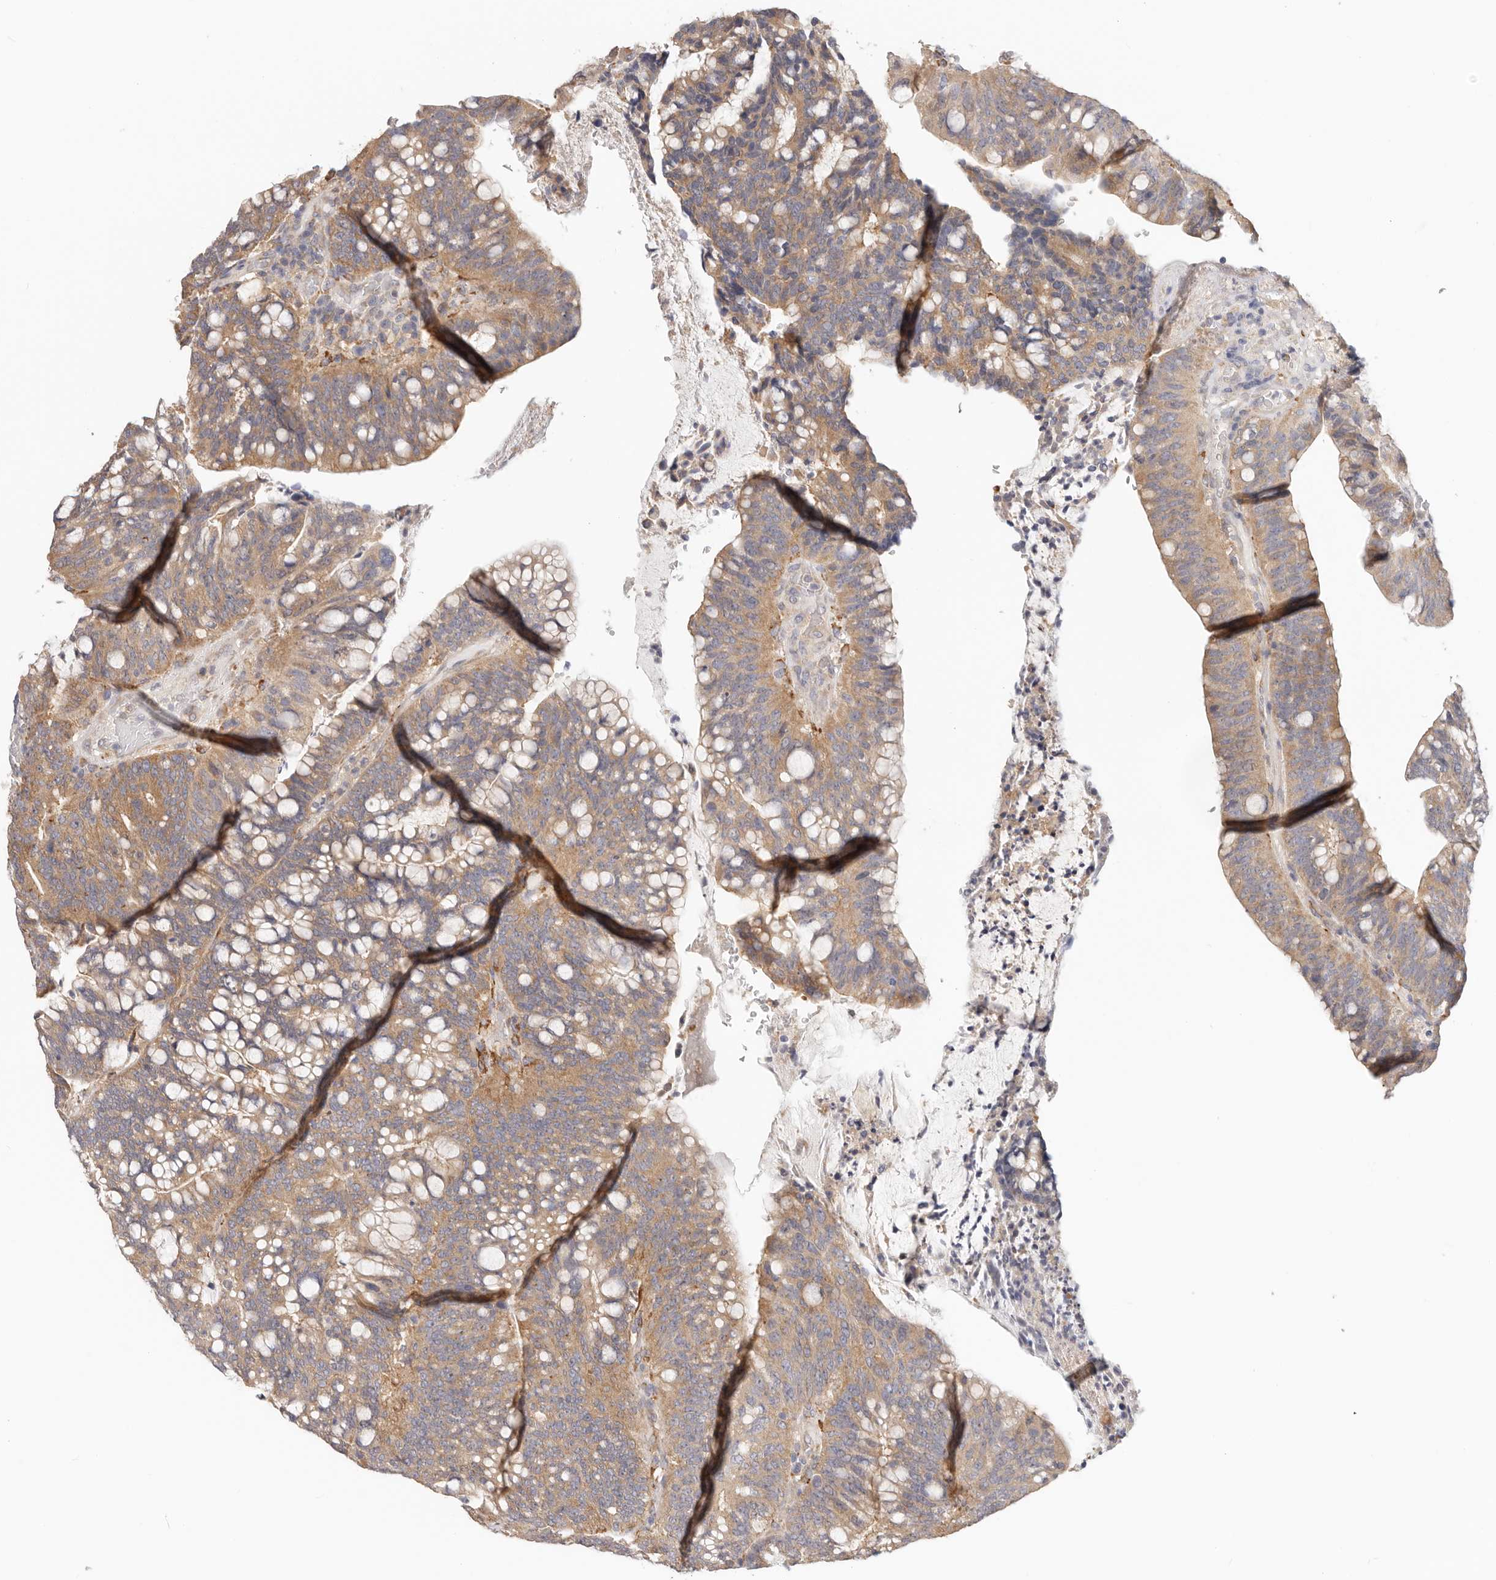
{"staining": {"intensity": "moderate", "quantity": ">75%", "location": "cytoplasmic/membranous"}, "tissue": "colorectal cancer", "cell_type": "Tumor cells", "image_type": "cancer", "snomed": [{"axis": "morphology", "description": "Adenocarcinoma, NOS"}, {"axis": "topography", "description": "Colon"}], "caption": "Brown immunohistochemical staining in human adenocarcinoma (colorectal) reveals moderate cytoplasmic/membranous expression in about >75% of tumor cells. The staining was performed using DAB to visualize the protein expression in brown, while the nuclei were stained in blue with hematoxylin (Magnification: 20x).", "gene": "AFDN", "patient": {"sex": "female", "age": 66}}